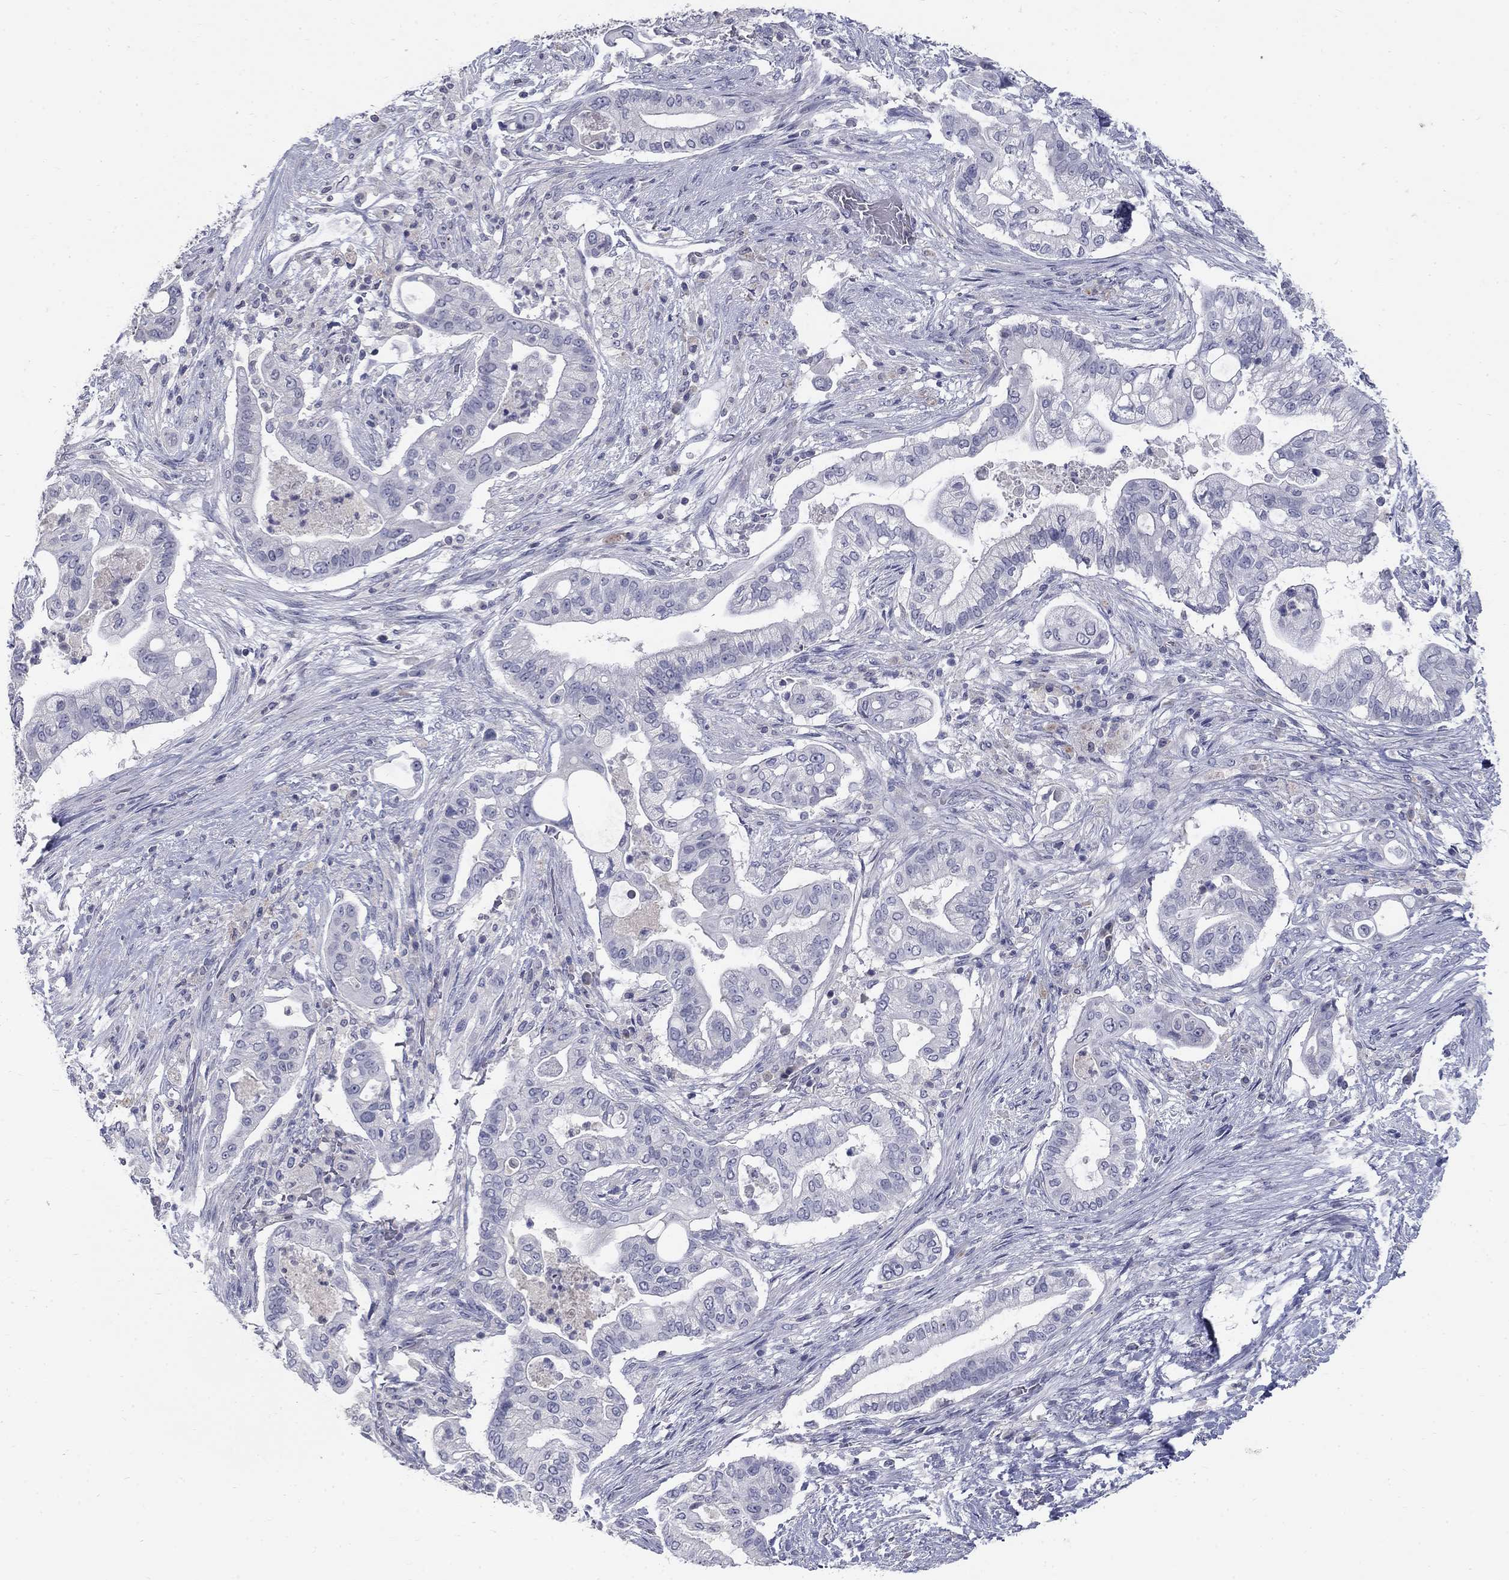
{"staining": {"intensity": "negative", "quantity": "none", "location": "none"}, "tissue": "pancreatic cancer", "cell_type": "Tumor cells", "image_type": "cancer", "snomed": [{"axis": "morphology", "description": "Adenocarcinoma, NOS"}, {"axis": "topography", "description": "Pancreas"}], "caption": "Tumor cells show no significant protein staining in adenocarcinoma (pancreatic).", "gene": "PTH1R", "patient": {"sex": "female", "age": 69}}